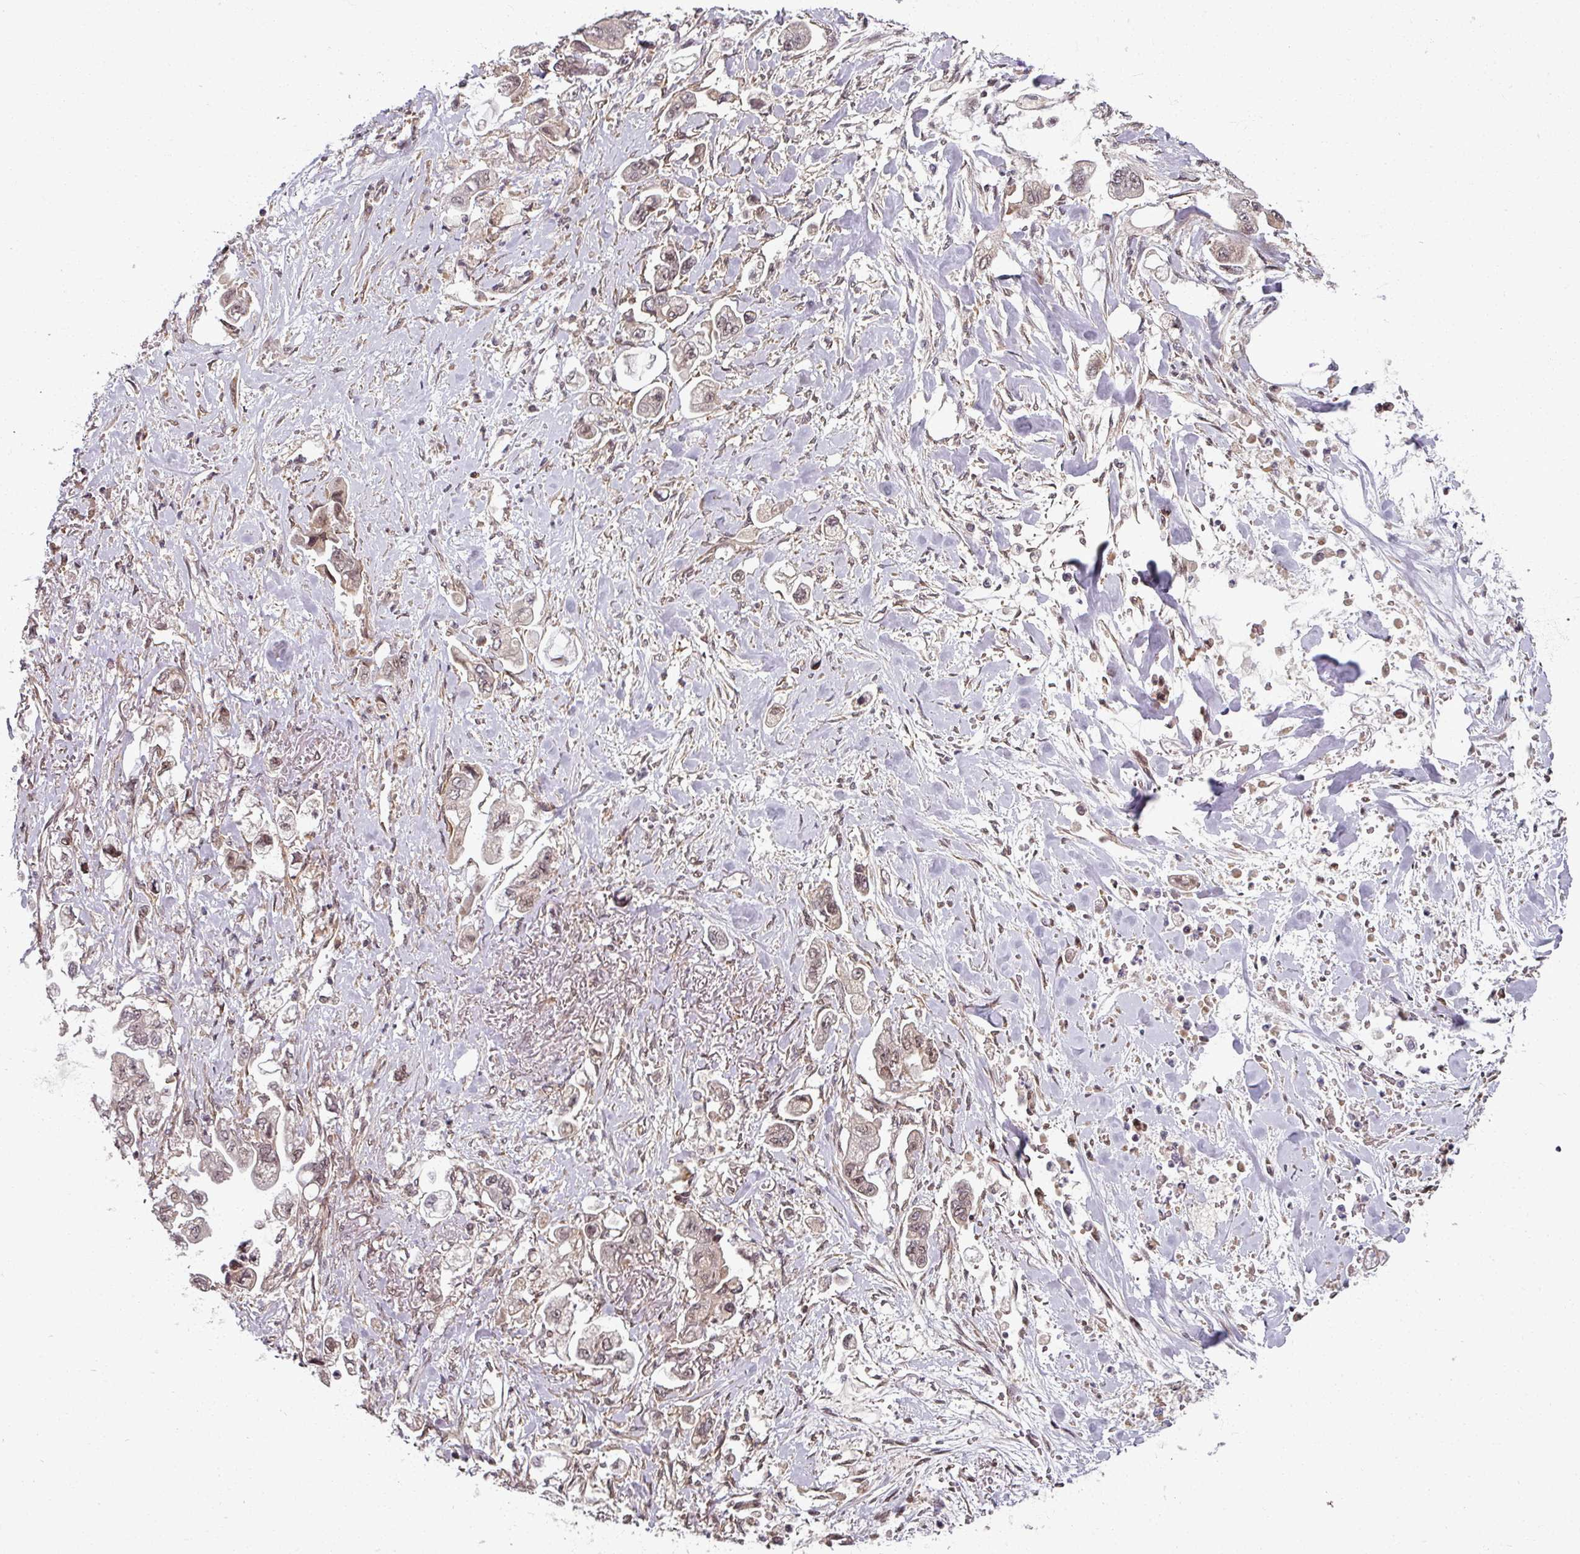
{"staining": {"intensity": "moderate", "quantity": "25%-75%", "location": "cytoplasmic/membranous,nuclear"}, "tissue": "stomach cancer", "cell_type": "Tumor cells", "image_type": "cancer", "snomed": [{"axis": "morphology", "description": "Adenocarcinoma, NOS"}, {"axis": "topography", "description": "Stomach"}], "caption": "Immunohistochemical staining of human adenocarcinoma (stomach) exhibits medium levels of moderate cytoplasmic/membranous and nuclear protein expression in approximately 25%-75% of tumor cells.", "gene": "SWI5", "patient": {"sex": "male", "age": 62}}